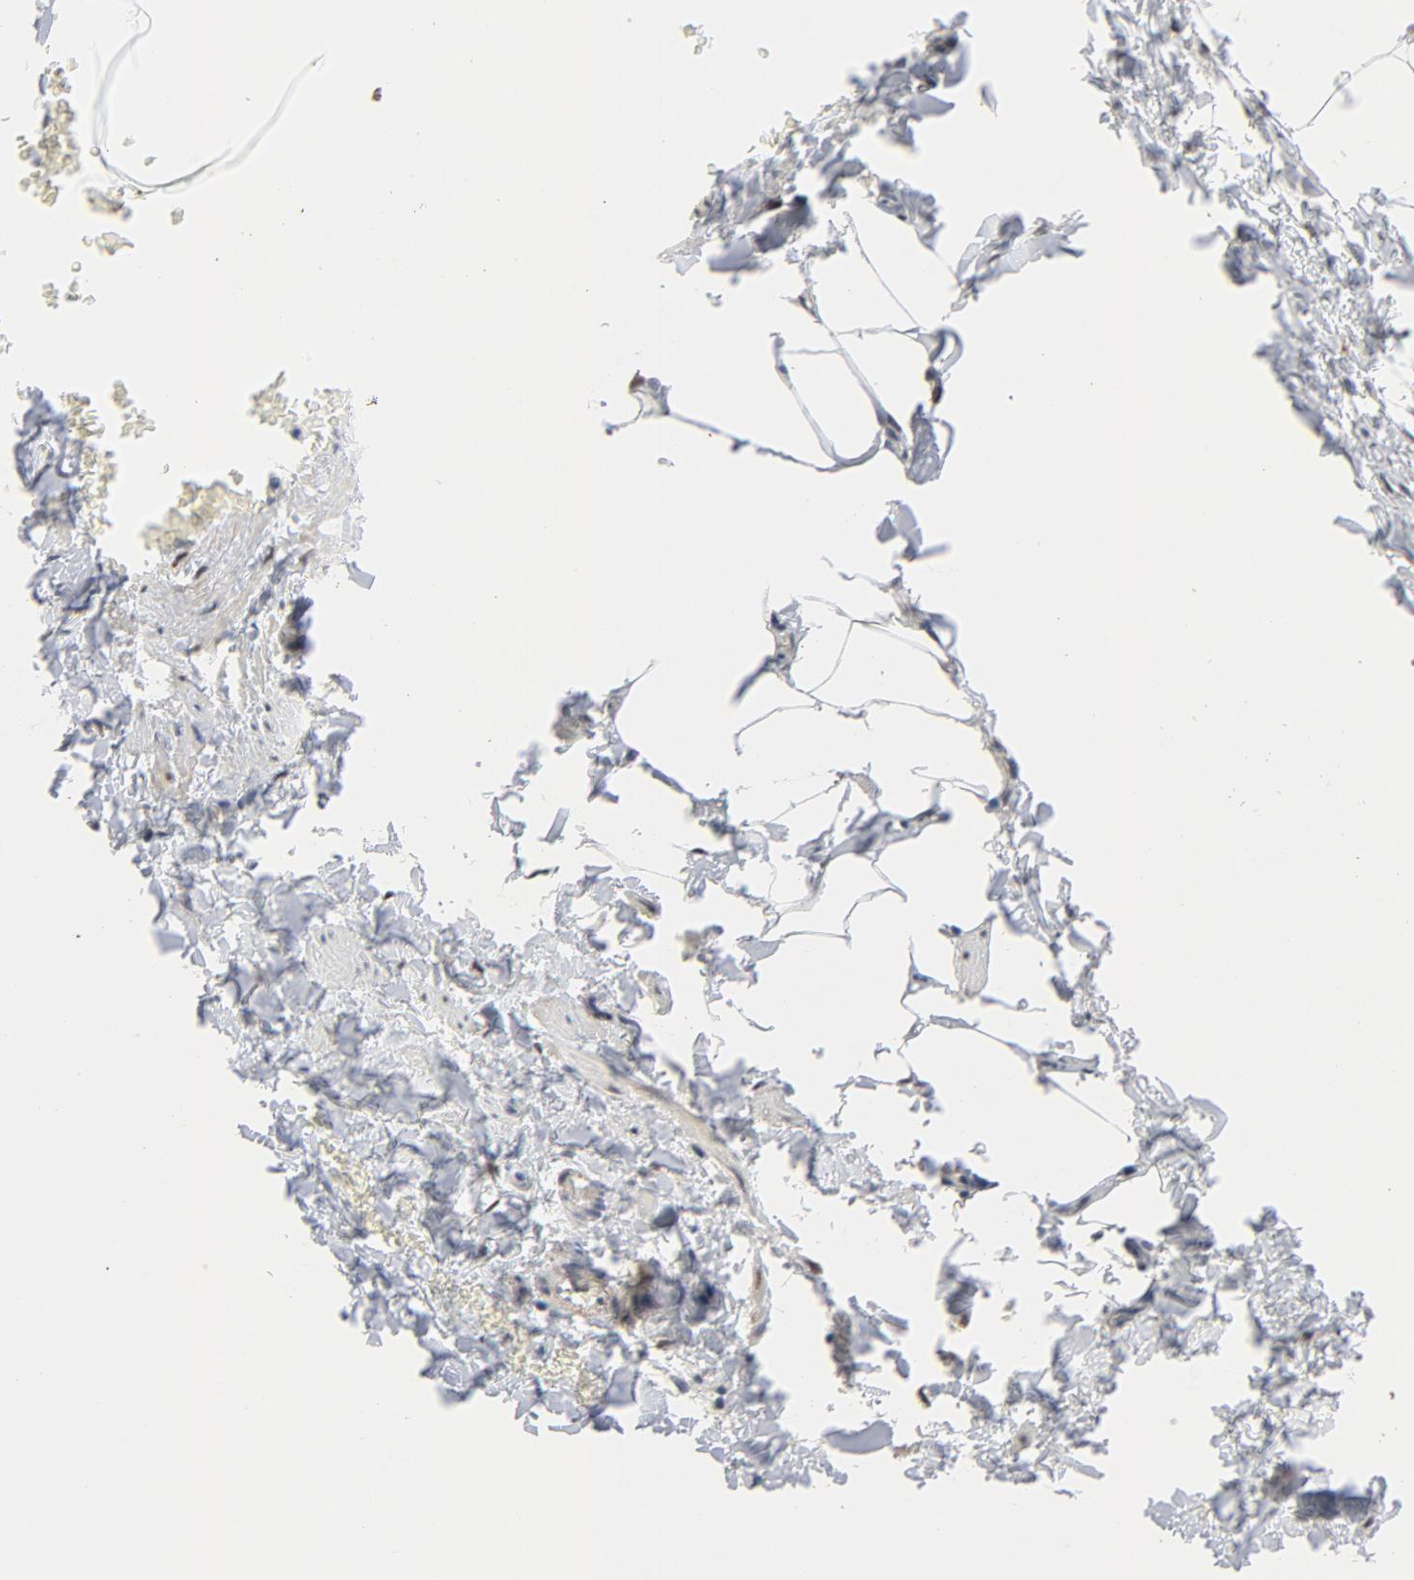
{"staining": {"intensity": "moderate", "quantity": ">75%", "location": "nuclear"}, "tissue": "adipose tissue", "cell_type": "Adipocytes", "image_type": "normal", "snomed": [{"axis": "morphology", "description": "Normal tissue, NOS"}, {"axis": "topography", "description": "Vascular tissue"}], "caption": "Immunohistochemical staining of unremarkable human adipose tissue shows moderate nuclear protein staining in about >75% of adipocytes.", "gene": "NFIC", "patient": {"sex": "male", "age": 41}}